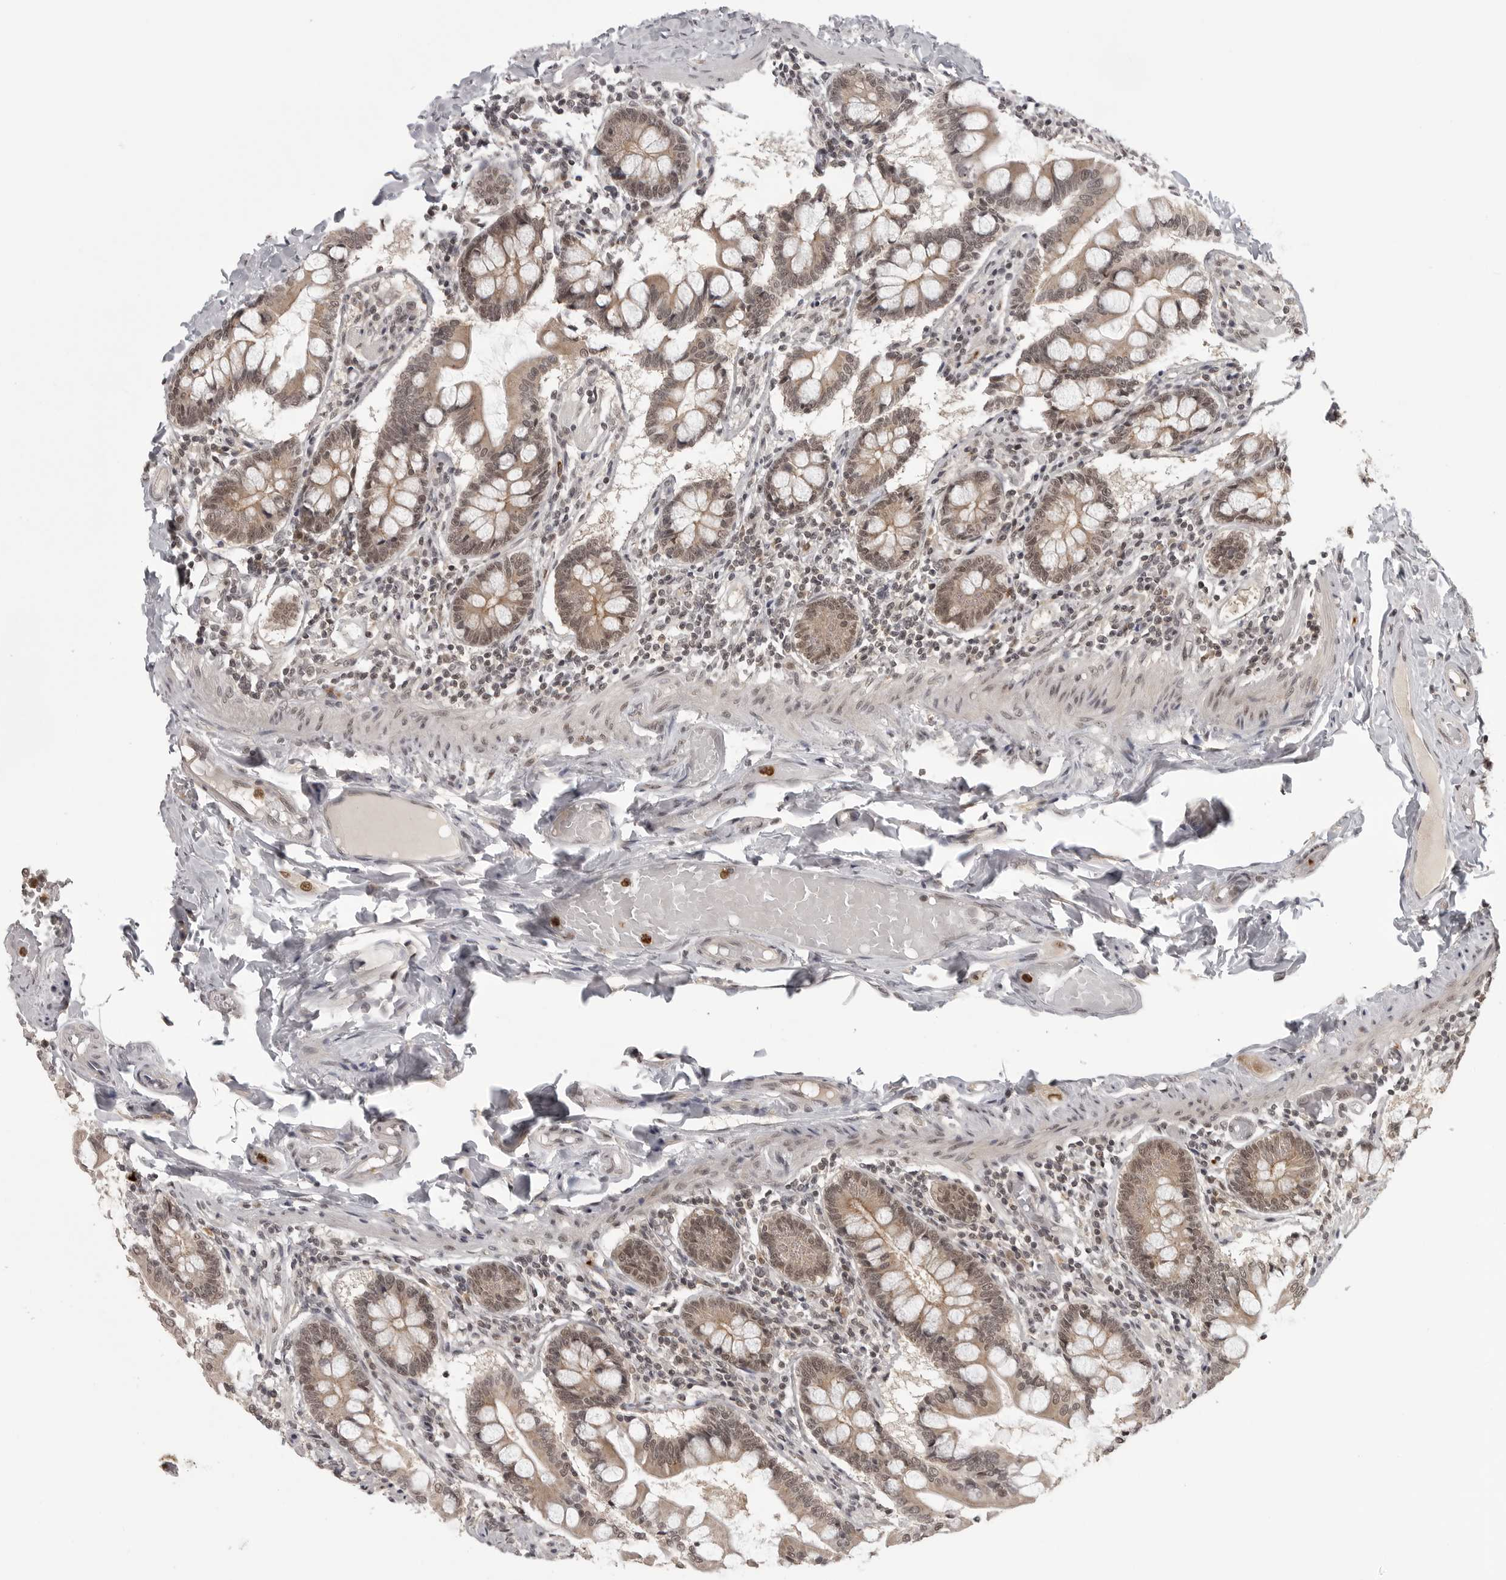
{"staining": {"intensity": "moderate", "quantity": ">75%", "location": "cytoplasmic/membranous,nuclear"}, "tissue": "small intestine", "cell_type": "Glandular cells", "image_type": "normal", "snomed": [{"axis": "morphology", "description": "Normal tissue, NOS"}, {"axis": "topography", "description": "Small intestine"}], "caption": "This histopathology image displays IHC staining of normal small intestine, with medium moderate cytoplasmic/membranous,nuclear expression in approximately >75% of glandular cells.", "gene": "PEG3", "patient": {"sex": "male", "age": 41}}